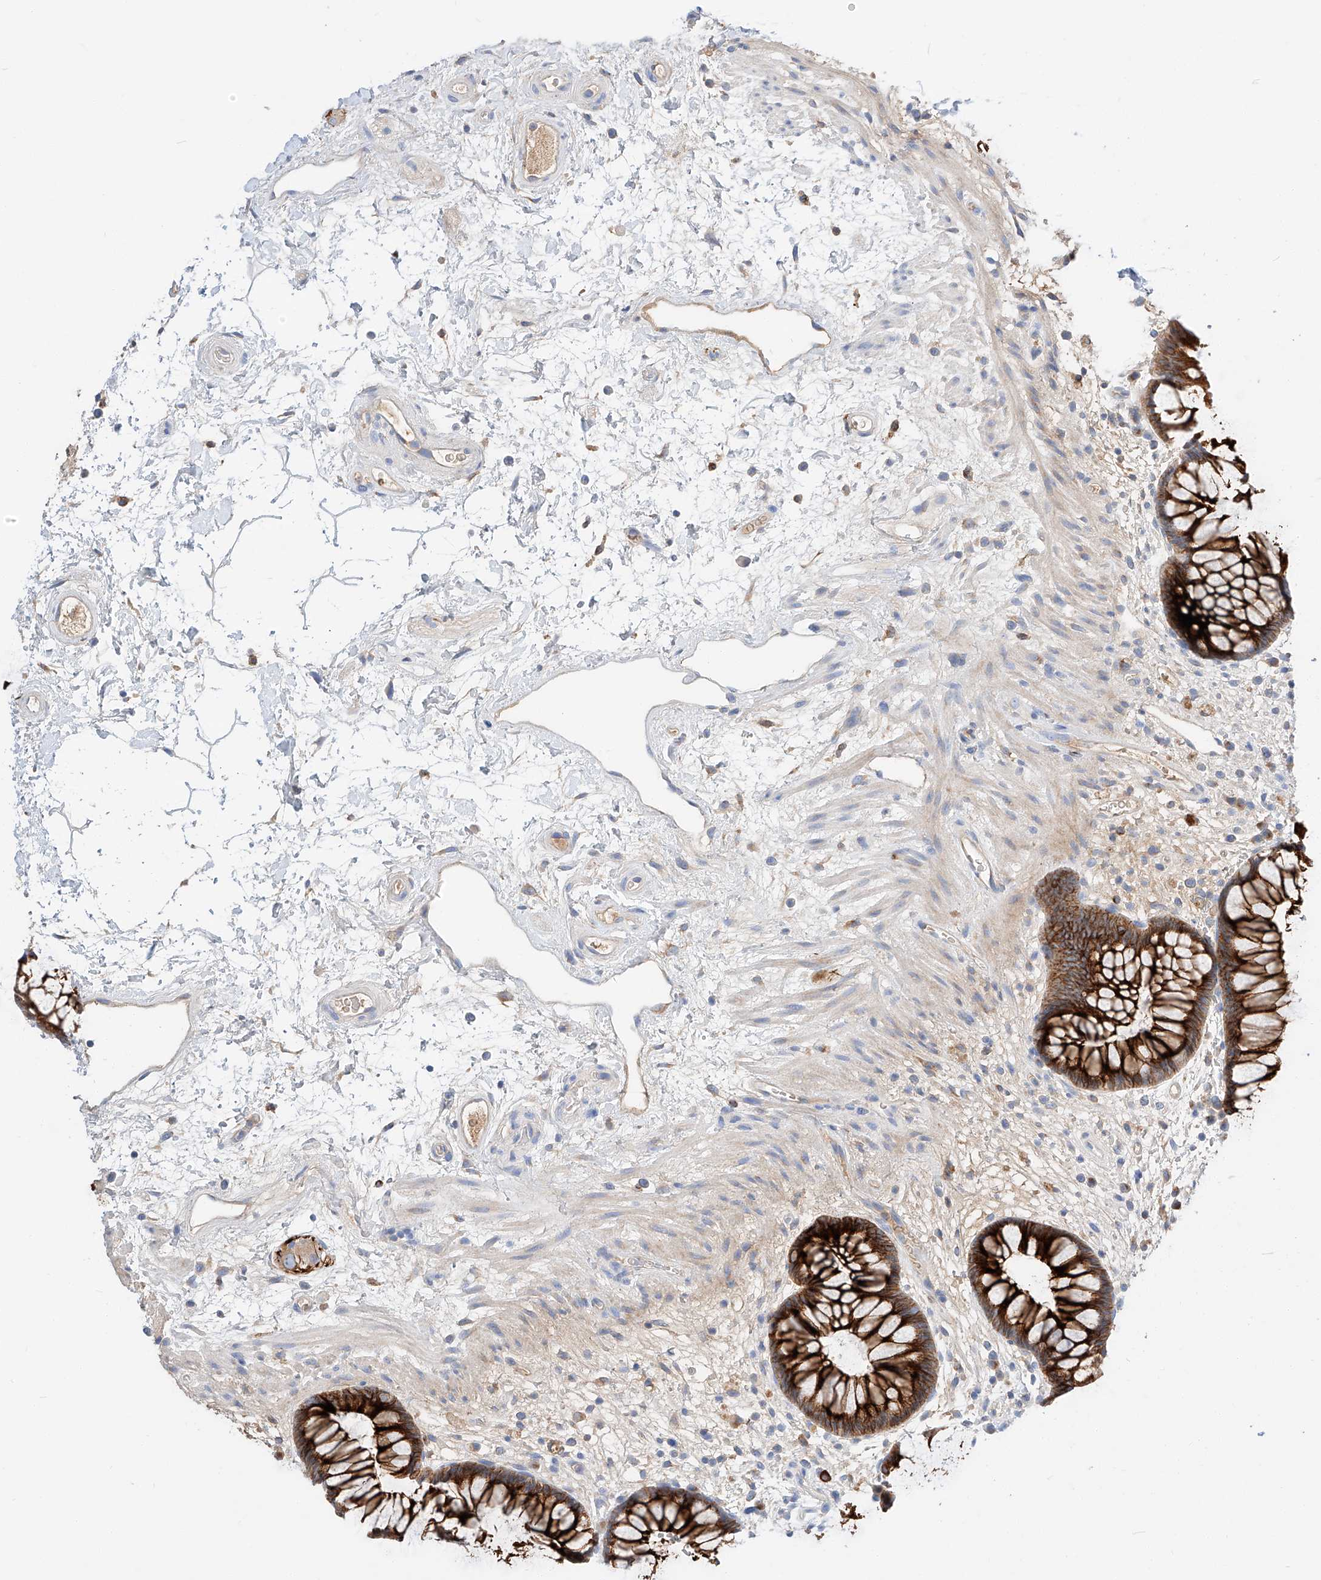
{"staining": {"intensity": "strong", "quantity": ">75%", "location": "cytoplasmic/membranous"}, "tissue": "rectum", "cell_type": "Glandular cells", "image_type": "normal", "snomed": [{"axis": "morphology", "description": "Normal tissue, NOS"}, {"axis": "topography", "description": "Rectum"}], "caption": "Protein staining exhibits strong cytoplasmic/membranous expression in about >75% of glandular cells in normal rectum.", "gene": "MAP7", "patient": {"sex": "male", "age": 51}}